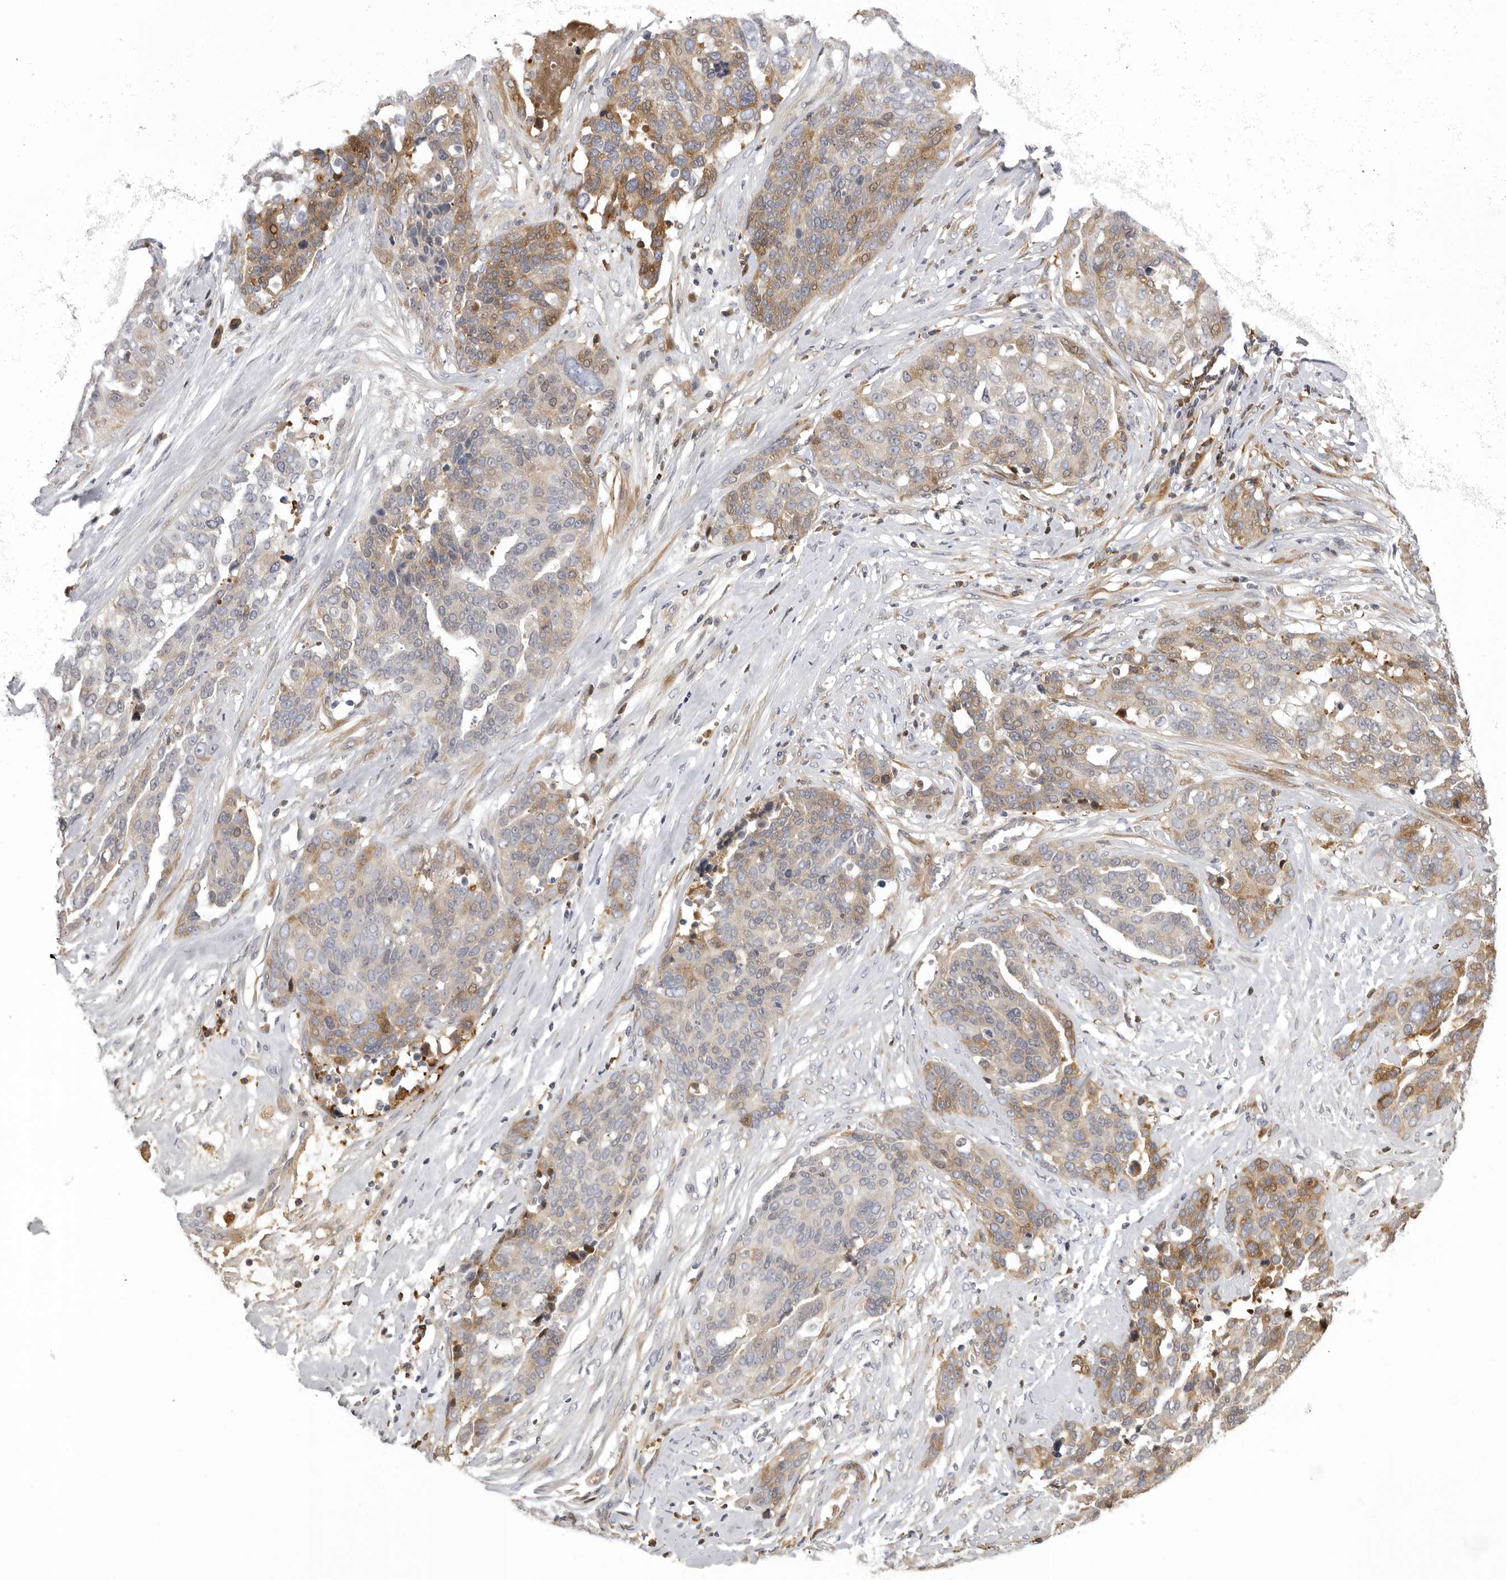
{"staining": {"intensity": "moderate", "quantity": "<25%", "location": "cytoplasmic/membranous,nuclear"}, "tissue": "ovarian cancer", "cell_type": "Tumor cells", "image_type": "cancer", "snomed": [{"axis": "morphology", "description": "Cystadenocarcinoma, serous, NOS"}, {"axis": "topography", "description": "Ovary"}], "caption": "Ovarian cancer (serous cystadenocarcinoma) stained with a protein marker exhibits moderate staining in tumor cells.", "gene": "PLEKHF2", "patient": {"sex": "female", "age": 44}}